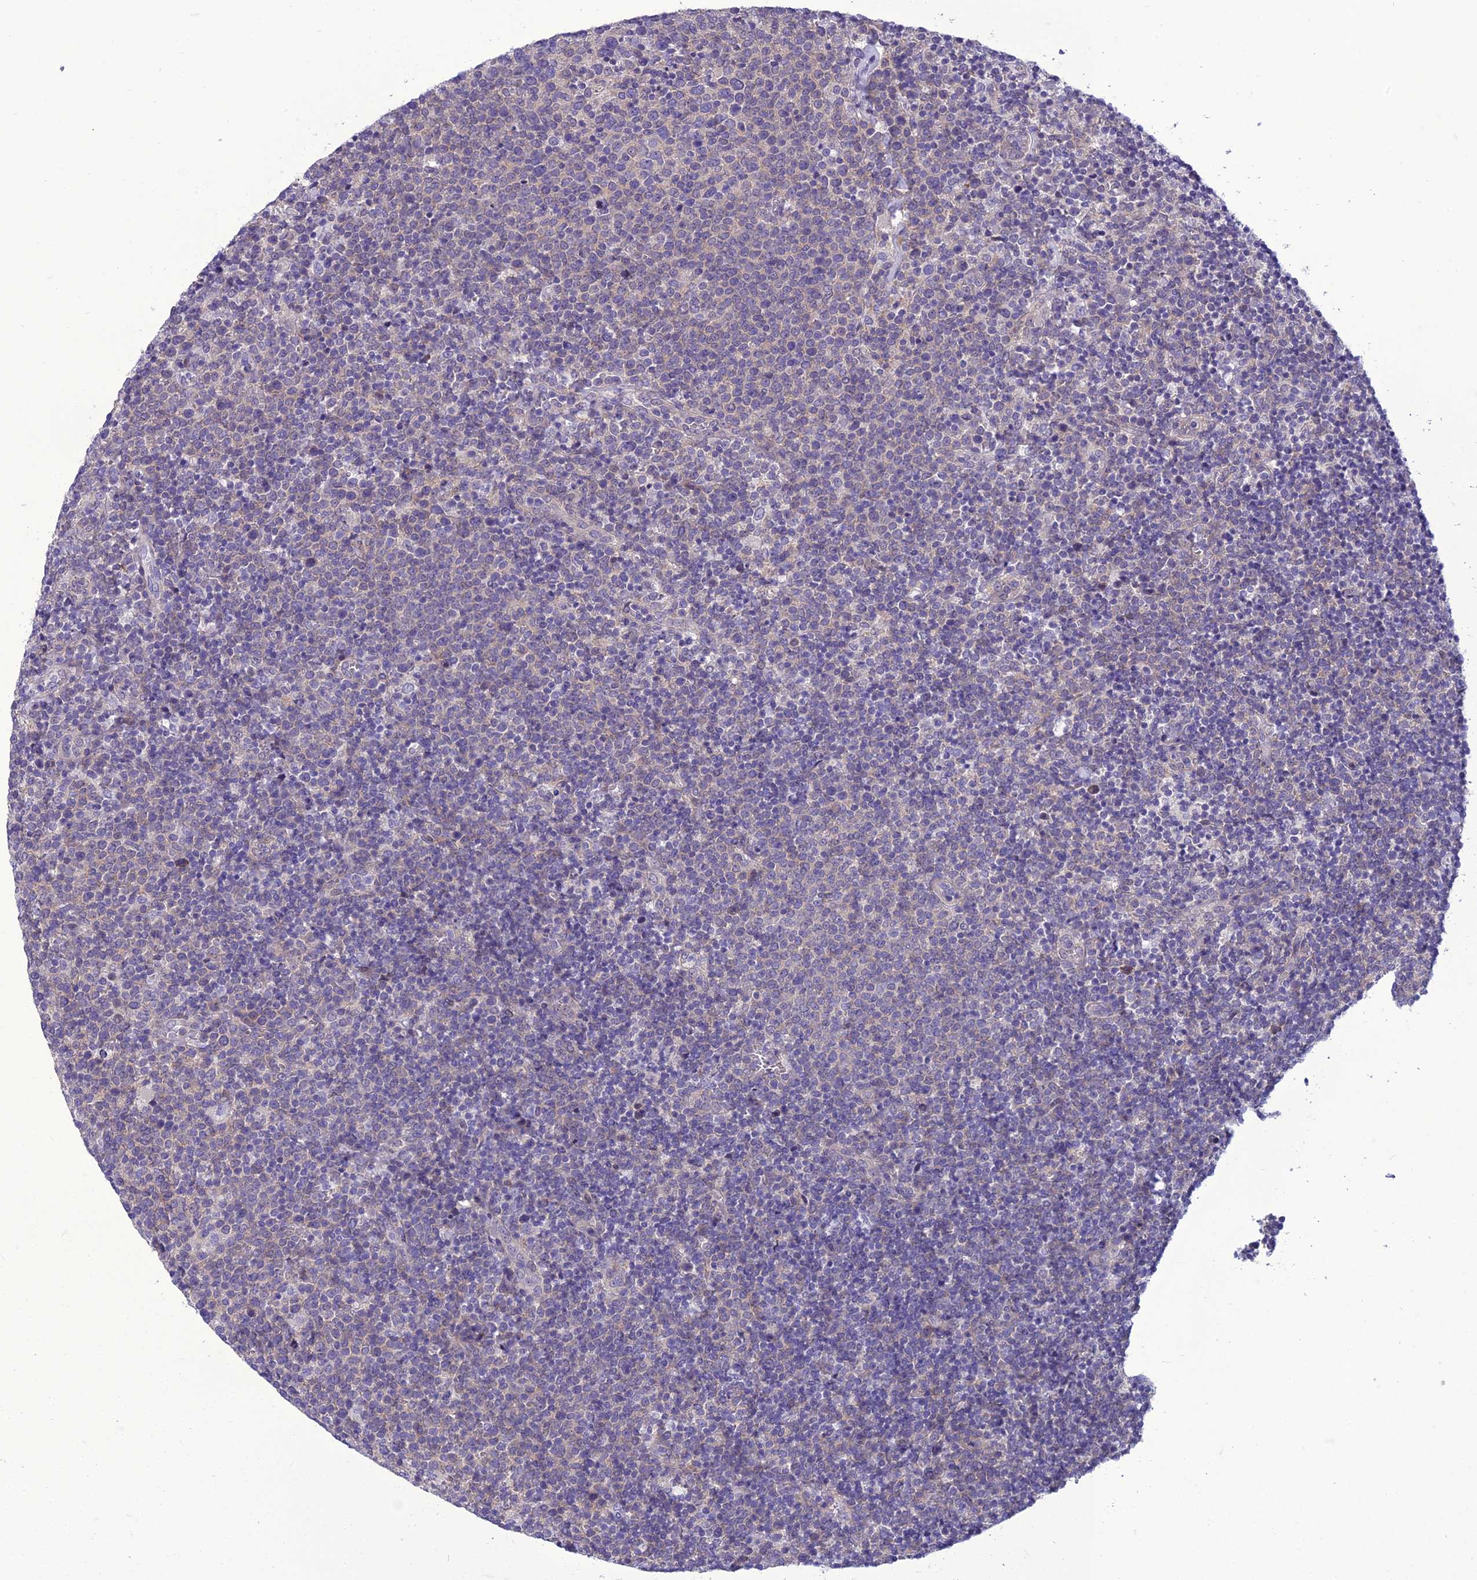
{"staining": {"intensity": "negative", "quantity": "none", "location": "none"}, "tissue": "lymphoma", "cell_type": "Tumor cells", "image_type": "cancer", "snomed": [{"axis": "morphology", "description": "Malignant lymphoma, non-Hodgkin's type, High grade"}, {"axis": "topography", "description": "Lymph node"}], "caption": "Immunohistochemical staining of human lymphoma exhibits no significant staining in tumor cells.", "gene": "GAB4", "patient": {"sex": "male", "age": 61}}